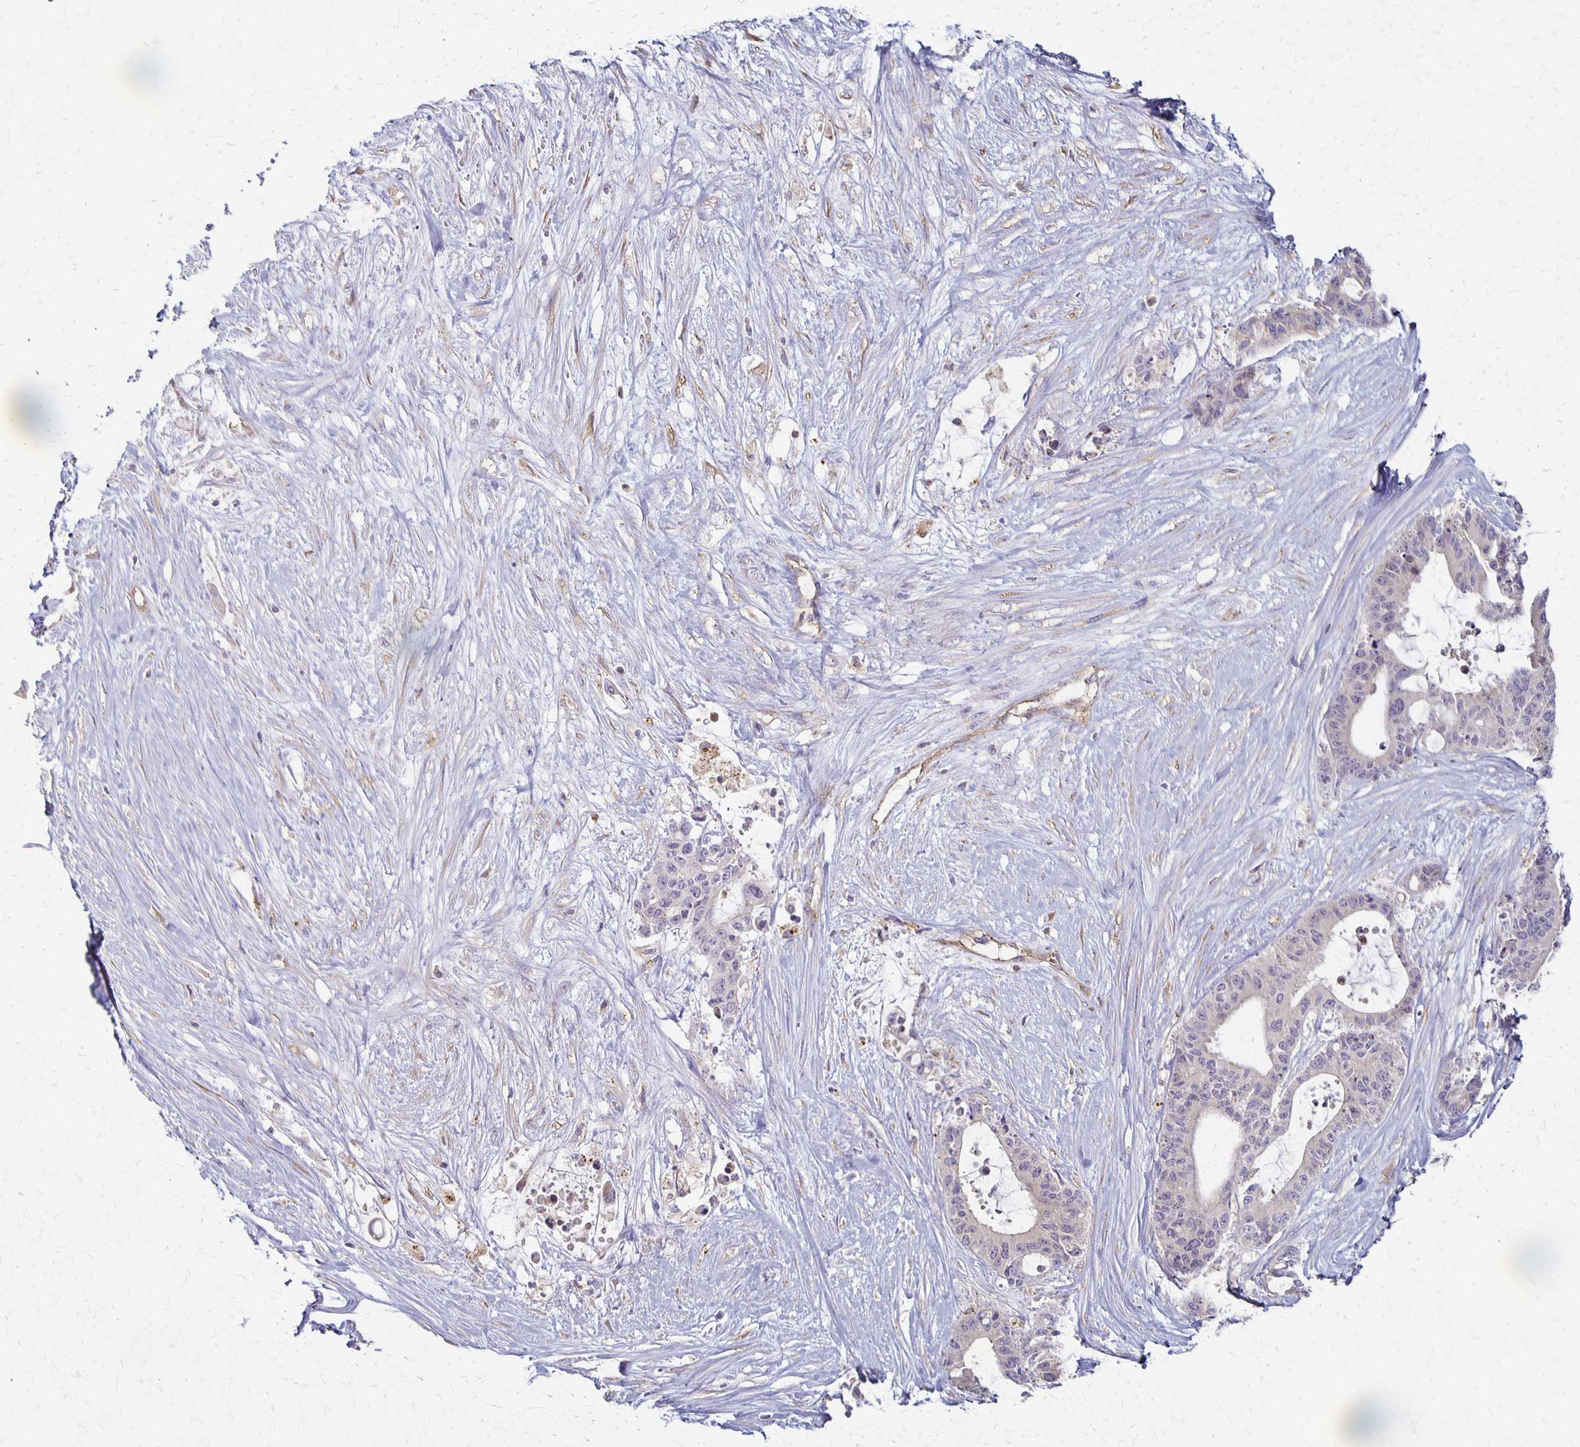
{"staining": {"intensity": "negative", "quantity": "none", "location": "none"}, "tissue": "liver cancer", "cell_type": "Tumor cells", "image_type": "cancer", "snomed": [{"axis": "morphology", "description": "Normal tissue, NOS"}, {"axis": "morphology", "description": "Cholangiocarcinoma"}, {"axis": "topography", "description": "Liver"}, {"axis": "topography", "description": "Peripheral nerve tissue"}], "caption": "Liver cholangiocarcinoma was stained to show a protein in brown. There is no significant staining in tumor cells. (Stains: DAB (3,3'-diaminobenzidine) immunohistochemistry with hematoxylin counter stain, Microscopy: brightfield microscopy at high magnification).", "gene": "GPX4", "patient": {"sex": "female", "age": 73}}